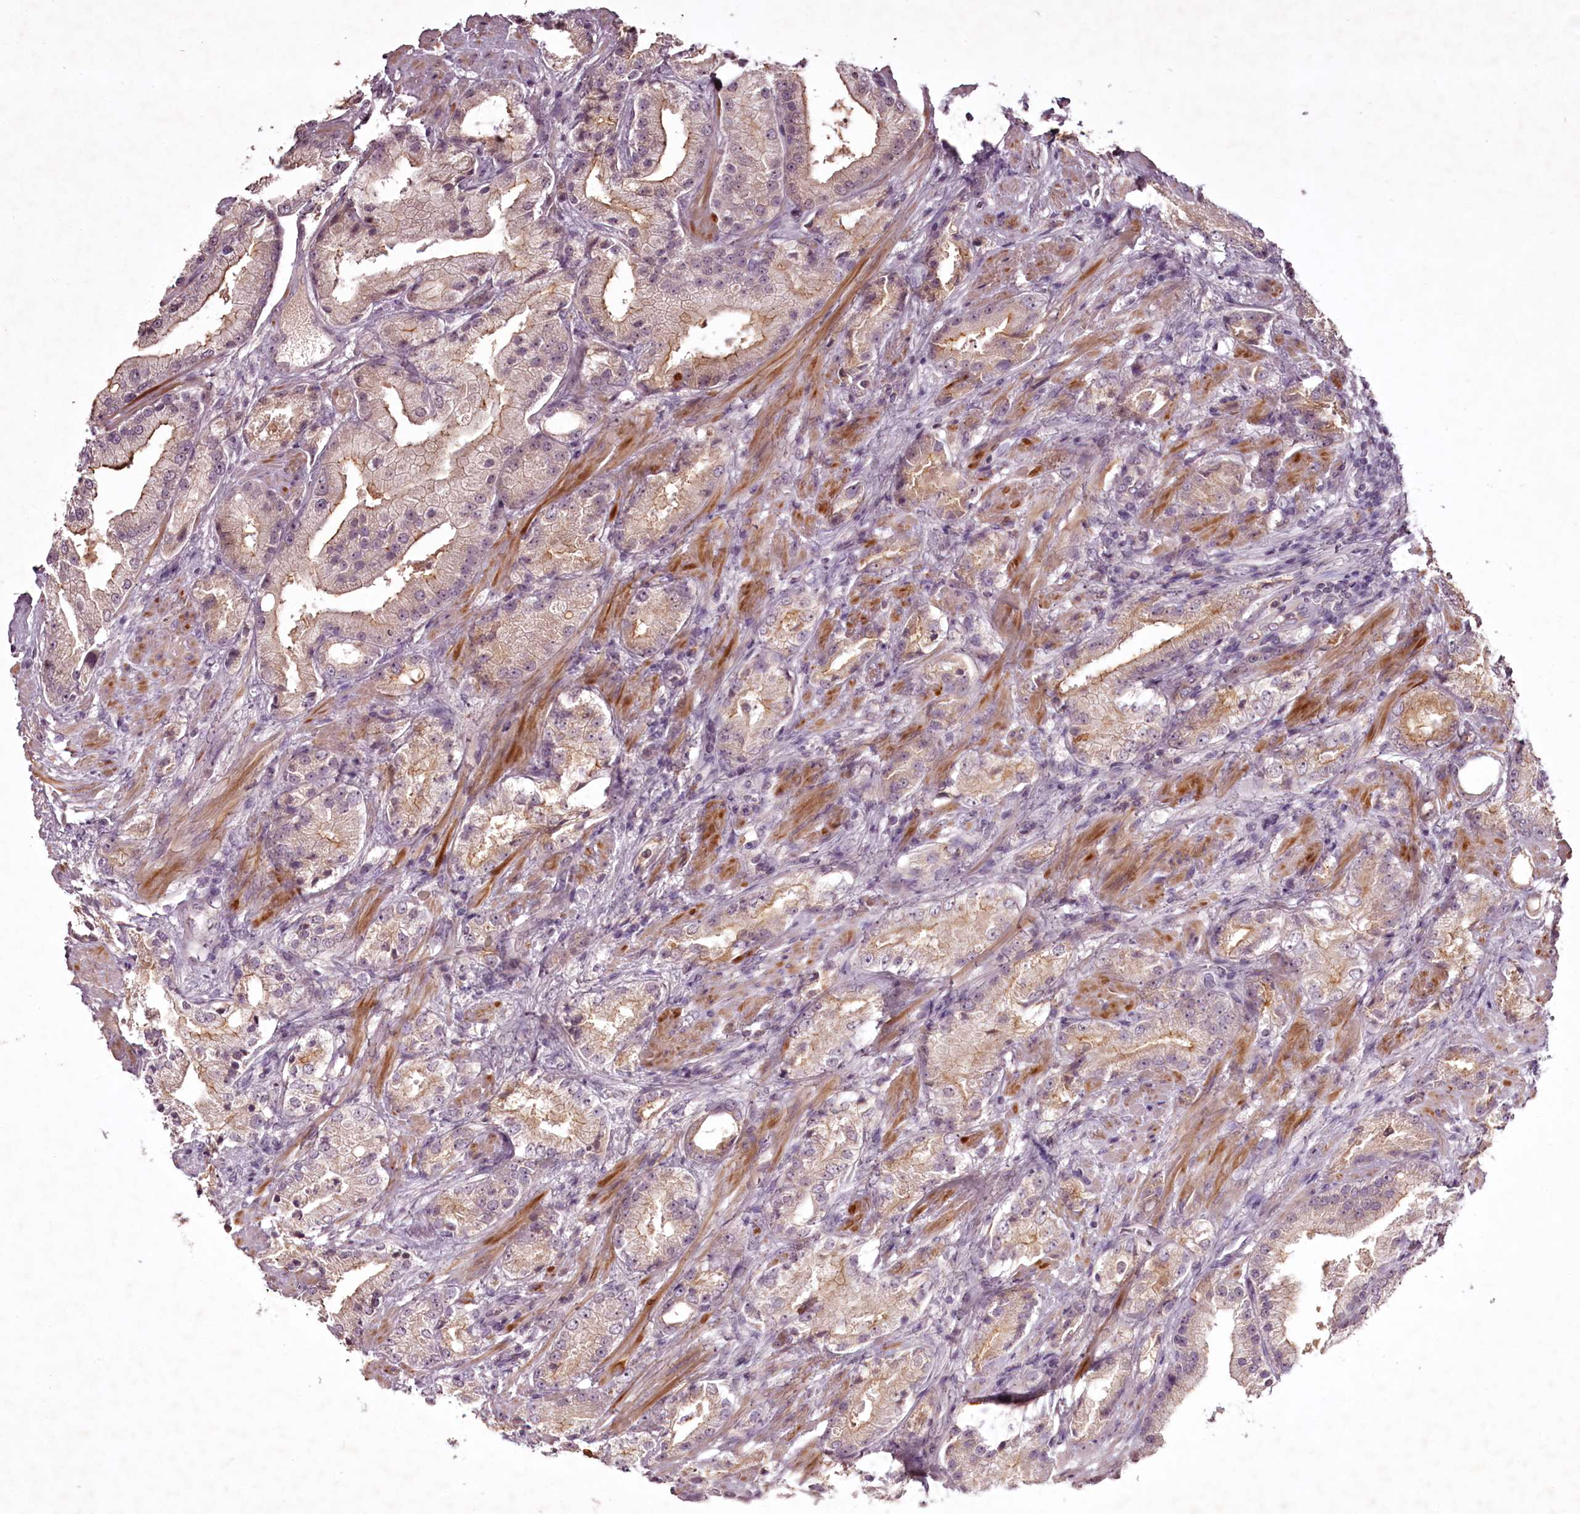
{"staining": {"intensity": "moderate", "quantity": "25%-75%", "location": "cytoplasmic/membranous"}, "tissue": "prostate cancer", "cell_type": "Tumor cells", "image_type": "cancer", "snomed": [{"axis": "morphology", "description": "Adenocarcinoma, Low grade"}, {"axis": "topography", "description": "Prostate"}], "caption": "Prostate cancer stained with DAB immunohistochemistry exhibits medium levels of moderate cytoplasmic/membranous staining in about 25%-75% of tumor cells.", "gene": "RBMXL2", "patient": {"sex": "male", "age": 67}}